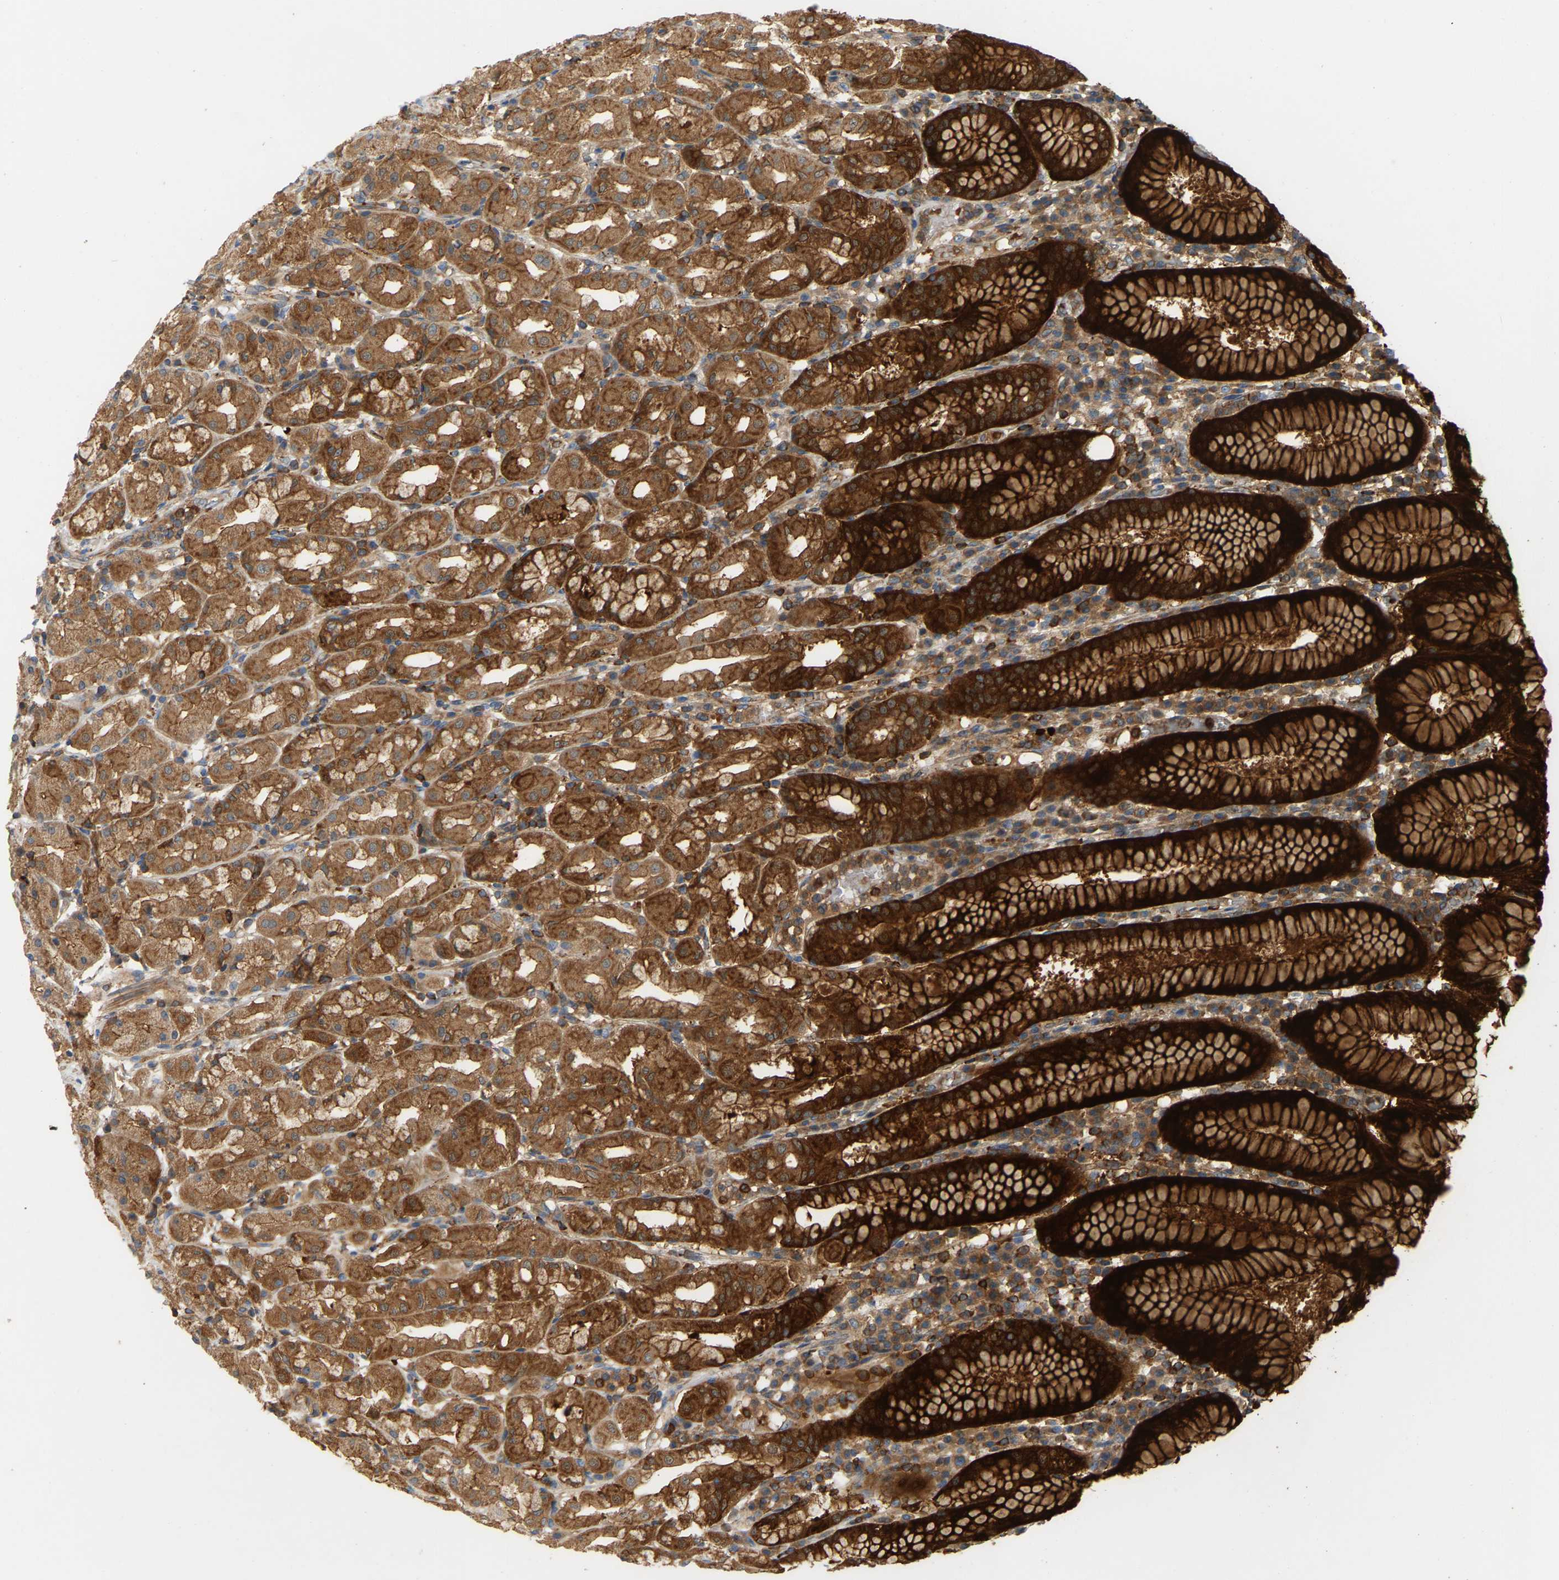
{"staining": {"intensity": "strong", "quantity": ">75%", "location": "cytoplasmic/membranous"}, "tissue": "stomach", "cell_type": "Glandular cells", "image_type": "normal", "snomed": [{"axis": "morphology", "description": "Normal tissue, NOS"}, {"axis": "topography", "description": "Stomach"}, {"axis": "topography", "description": "Stomach, lower"}], "caption": "A histopathology image of stomach stained for a protein reveals strong cytoplasmic/membranous brown staining in glandular cells.", "gene": "AKAP13", "patient": {"sex": "female", "age": 56}}